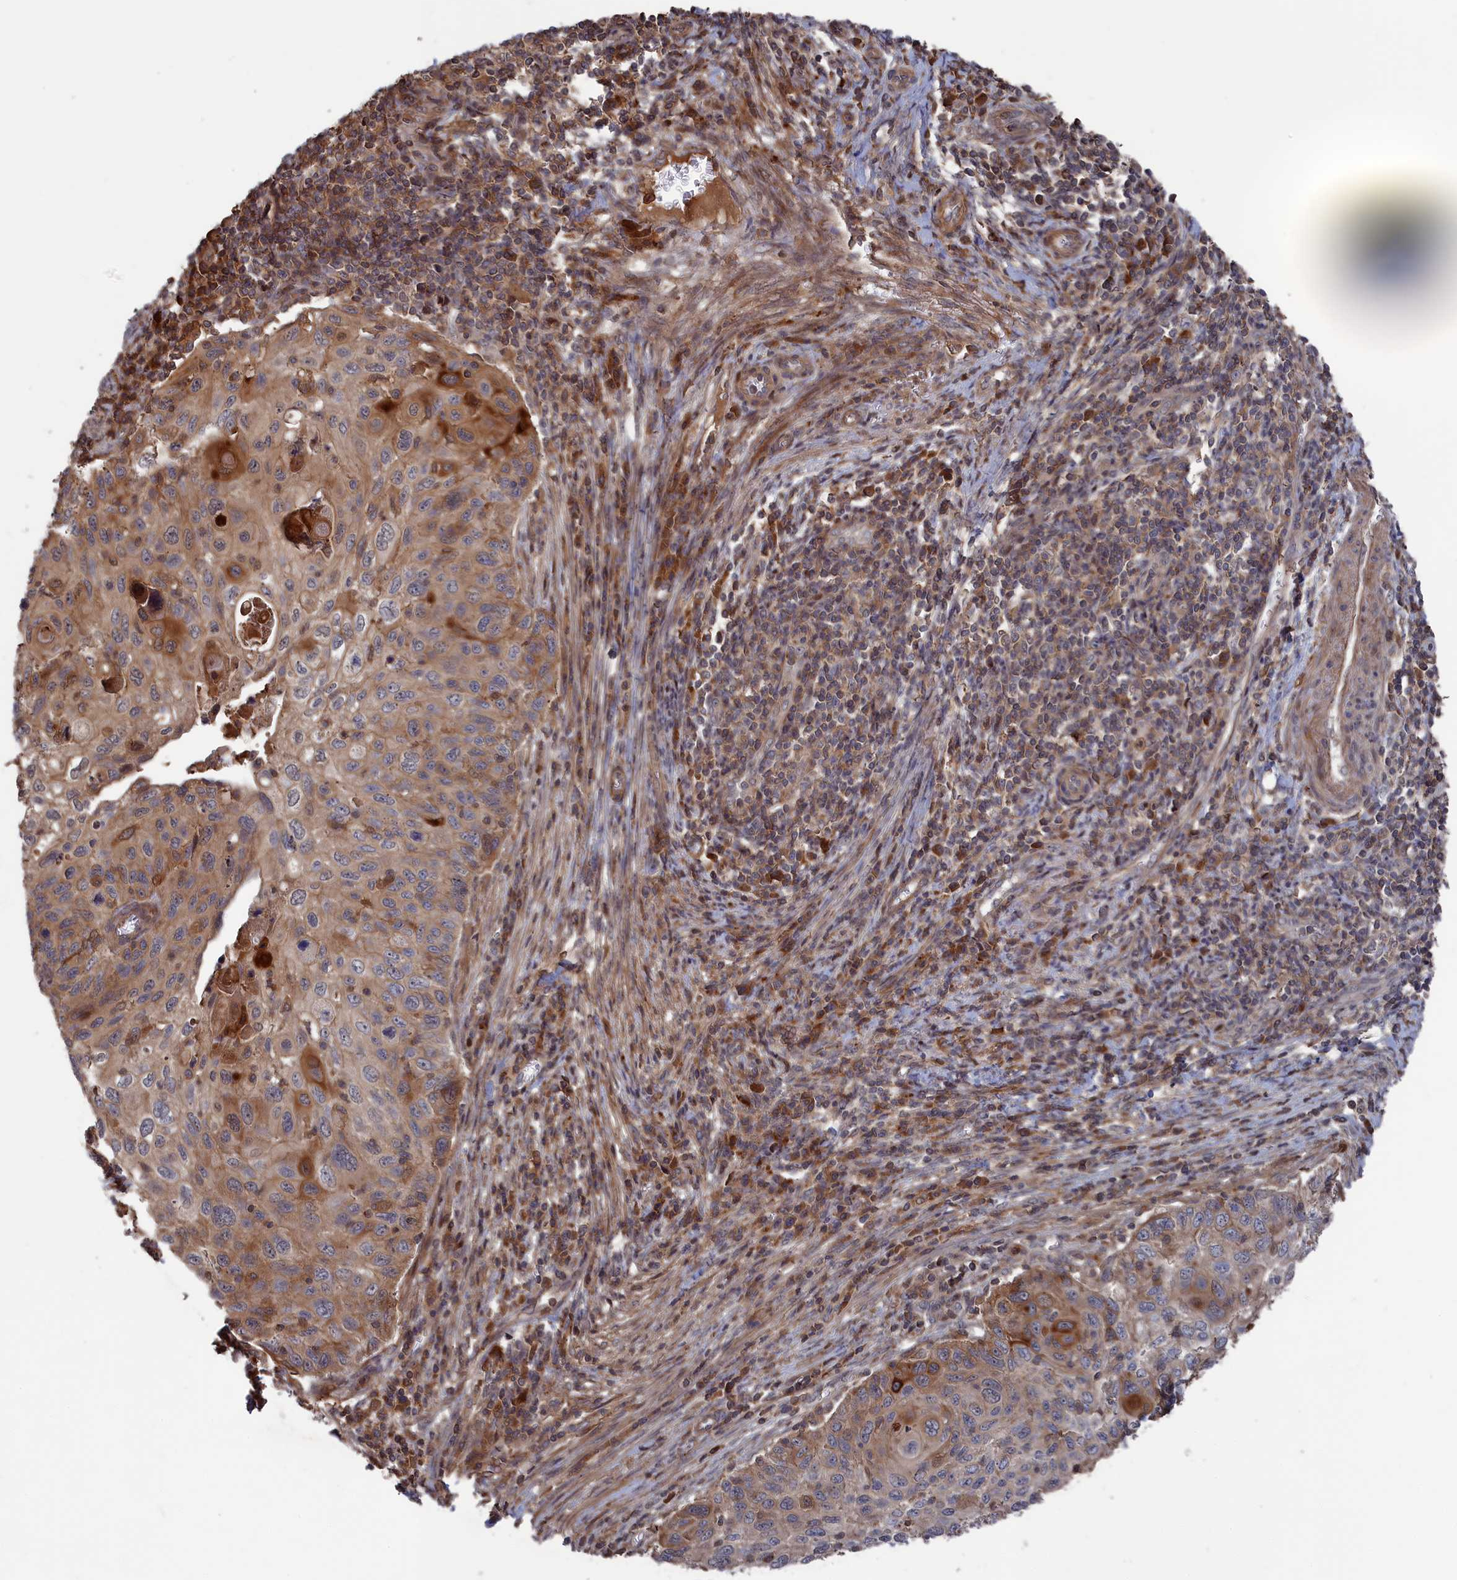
{"staining": {"intensity": "moderate", "quantity": "25%-75%", "location": "cytoplasmic/membranous"}, "tissue": "cervical cancer", "cell_type": "Tumor cells", "image_type": "cancer", "snomed": [{"axis": "morphology", "description": "Squamous cell carcinoma, NOS"}, {"axis": "topography", "description": "Cervix"}], "caption": "IHC (DAB (3,3'-diaminobenzidine)) staining of human squamous cell carcinoma (cervical) shows moderate cytoplasmic/membranous protein expression in approximately 25%-75% of tumor cells.", "gene": "PLA2G15", "patient": {"sex": "female", "age": 70}}